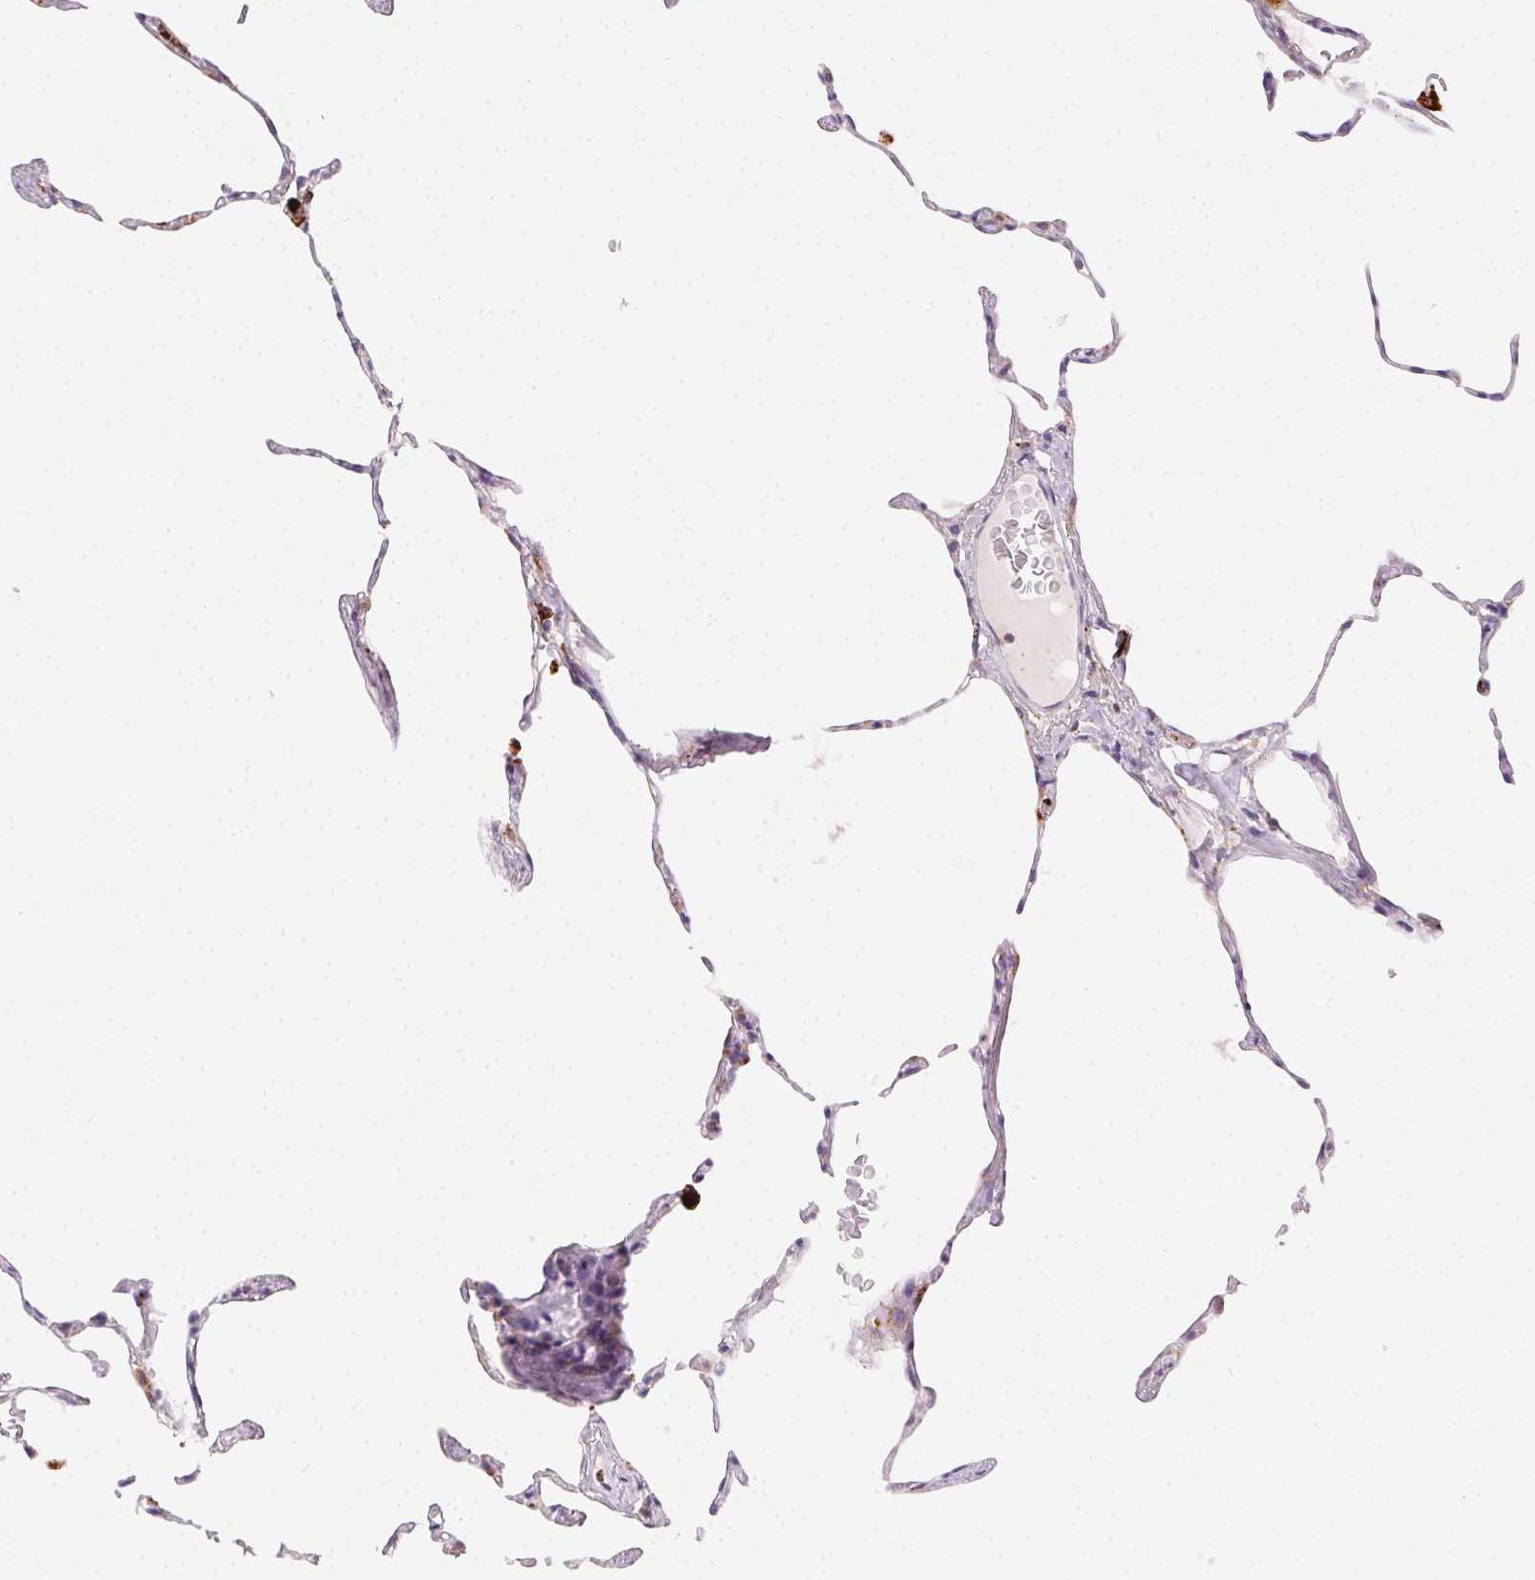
{"staining": {"intensity": "negative", "quantity": "none", "location": "none"}, "tissue": "lung", "cell_type": "Alveolar cells", "image_type": "normal", "snomed": [{"axis": "morphology", "description": "Normal tissue, NOS"}, {"axis": "topography", "description": "Lung"}], "caption": "High power microscopy histopathology image of an immunohistochemistry (IHC) histopathology image of benign lung, revealing no significant staining in alveolar cells. (DAB immunohistochemistry, high magnification).", "gene": "SCPEP1", "patient": {"sex": "female", "age": 57}}